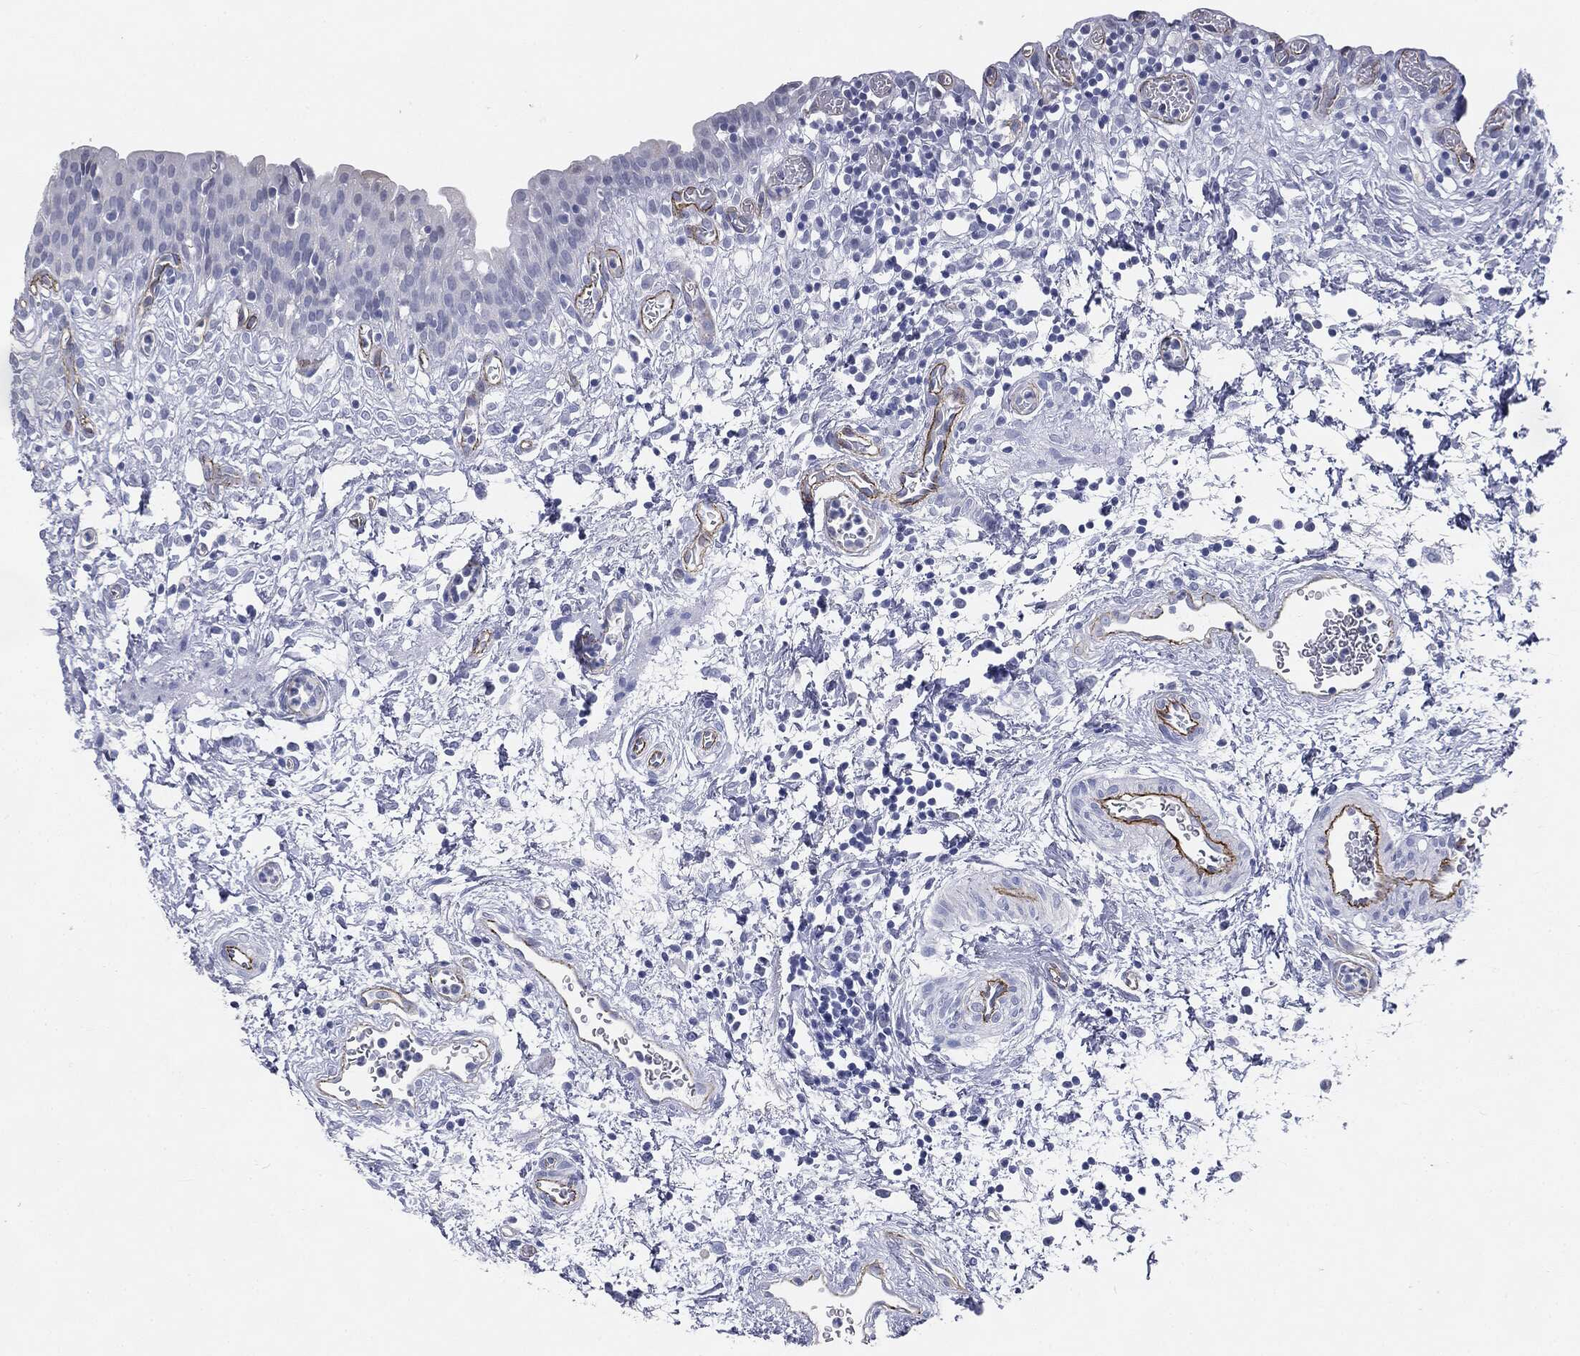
{"staining": {"intensity": "negative", "quantity": "none", "location": "none"}, "tissue": "urinary bladder", "cell_type": "Urothelial cells", "image_type": "normal", "snomed": [{"axis": "morphology", "description": "Normal tissue, NOS"}, {"axis": "topography", "description": "Urinary bladder"}], "caption": "Protein analysis of unremarkable urinary bladder shows no significant positivity in urothelial cells.", "gene": "MUC5AC", "patient": {"sex": "male", "age": 37}}